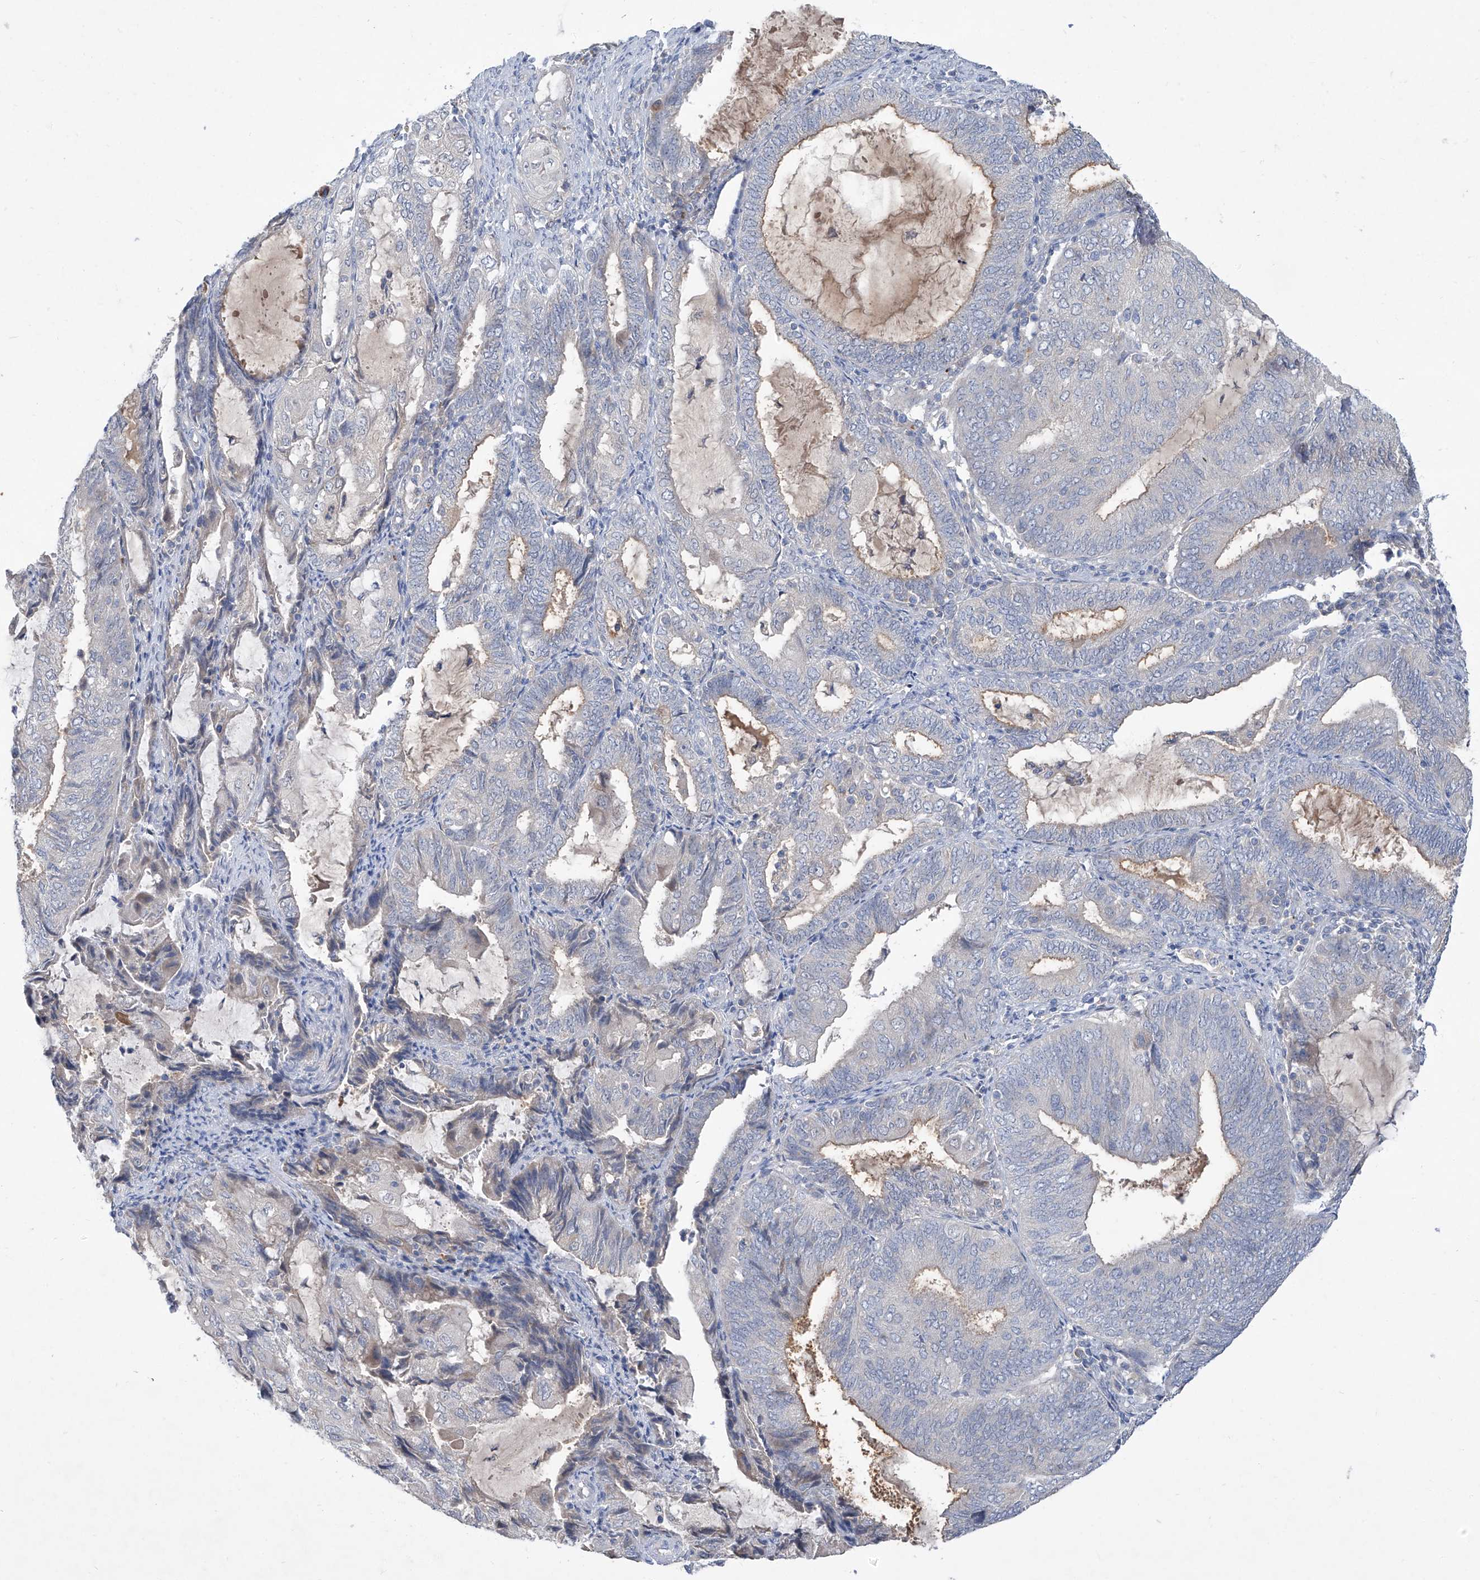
{"staining": {"intensity": "weak", "quantity": "<25%", "location": "cytoplasmic/membranous"}, "tissue": "endometrial cancer", "cell_type": "Tumor cells", "image_type": "cancer", "snomed": [{"axis": "morphology", "description": "Adenocarcinoma, NOS"}, {"axis": "topography", "description": "Endometrium"}], "caption": "Tumor cells show no significant protein positivity in endometrial cancer.", "gene": "SBK2", "patient": {"sex": "female", "age": 81}}